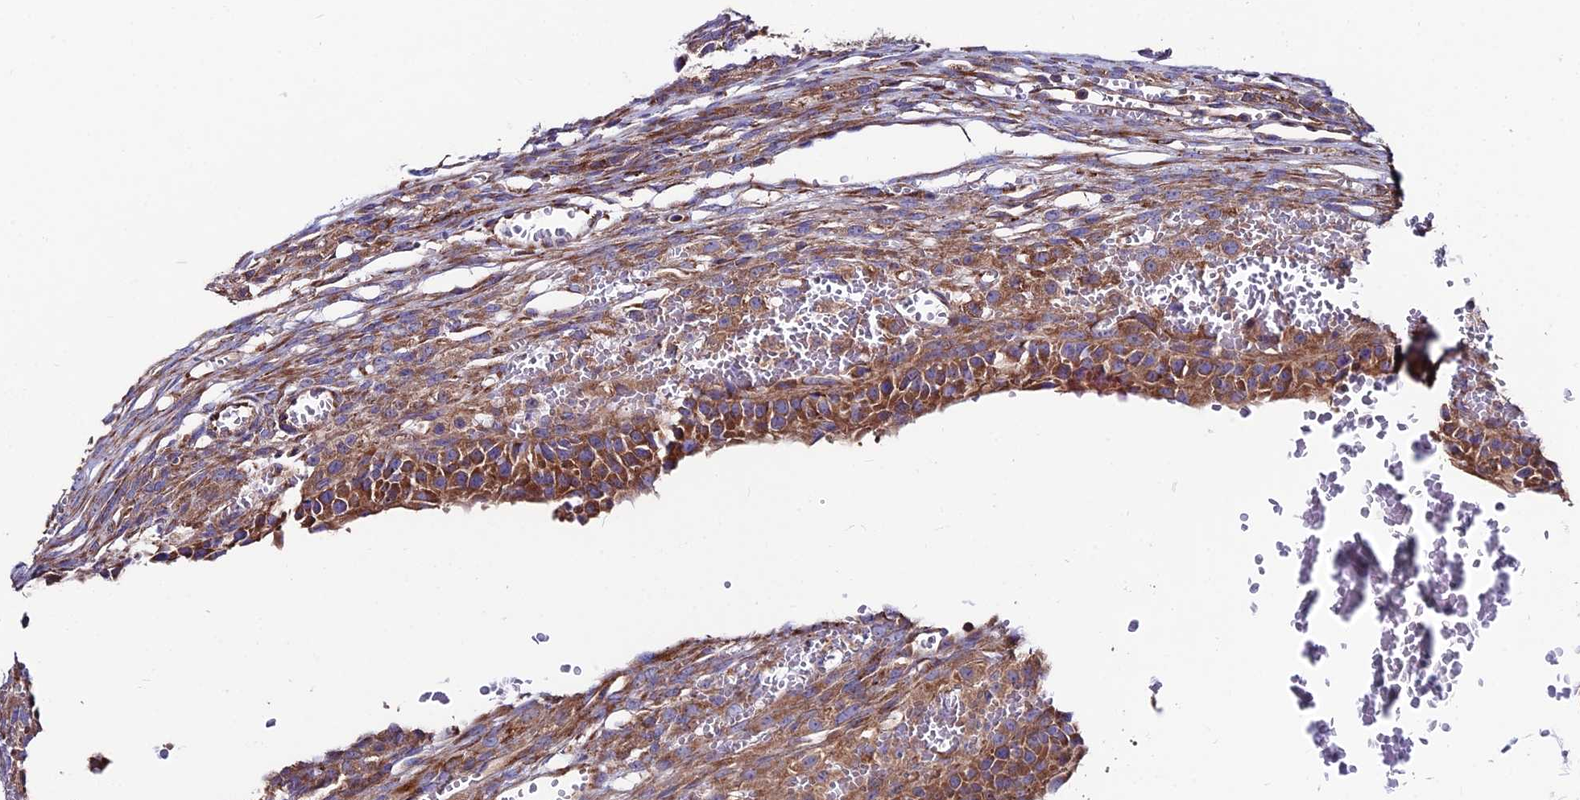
{"staining": {"intensity": "strong", "quantity": ">75%", "location": "cytoplasmic/membranous"}, "tissue": "ovary", "cell_type": "Follicle cells", "image_type": "normal", "snomed": [{"axis": "morphology", "description": "Normal tissue, NOS"}, {"axis": "topography", "description": "Ovary"}], "caption": "IHC staining of unremarkable ovary, which reveals high levels of strong cytoplasmic/membranous staining in about >75% of follicle cells indicating strong cytoplasmic/membranous protein positivity. The staining was performed using DAB (3,3'-diaminobenzidine) (brown) for protein detection and nuclei were counterstained in hematoxylin (blue).", "gene": "EIF3K", "patient": {"sex": "female", "age": 39}}